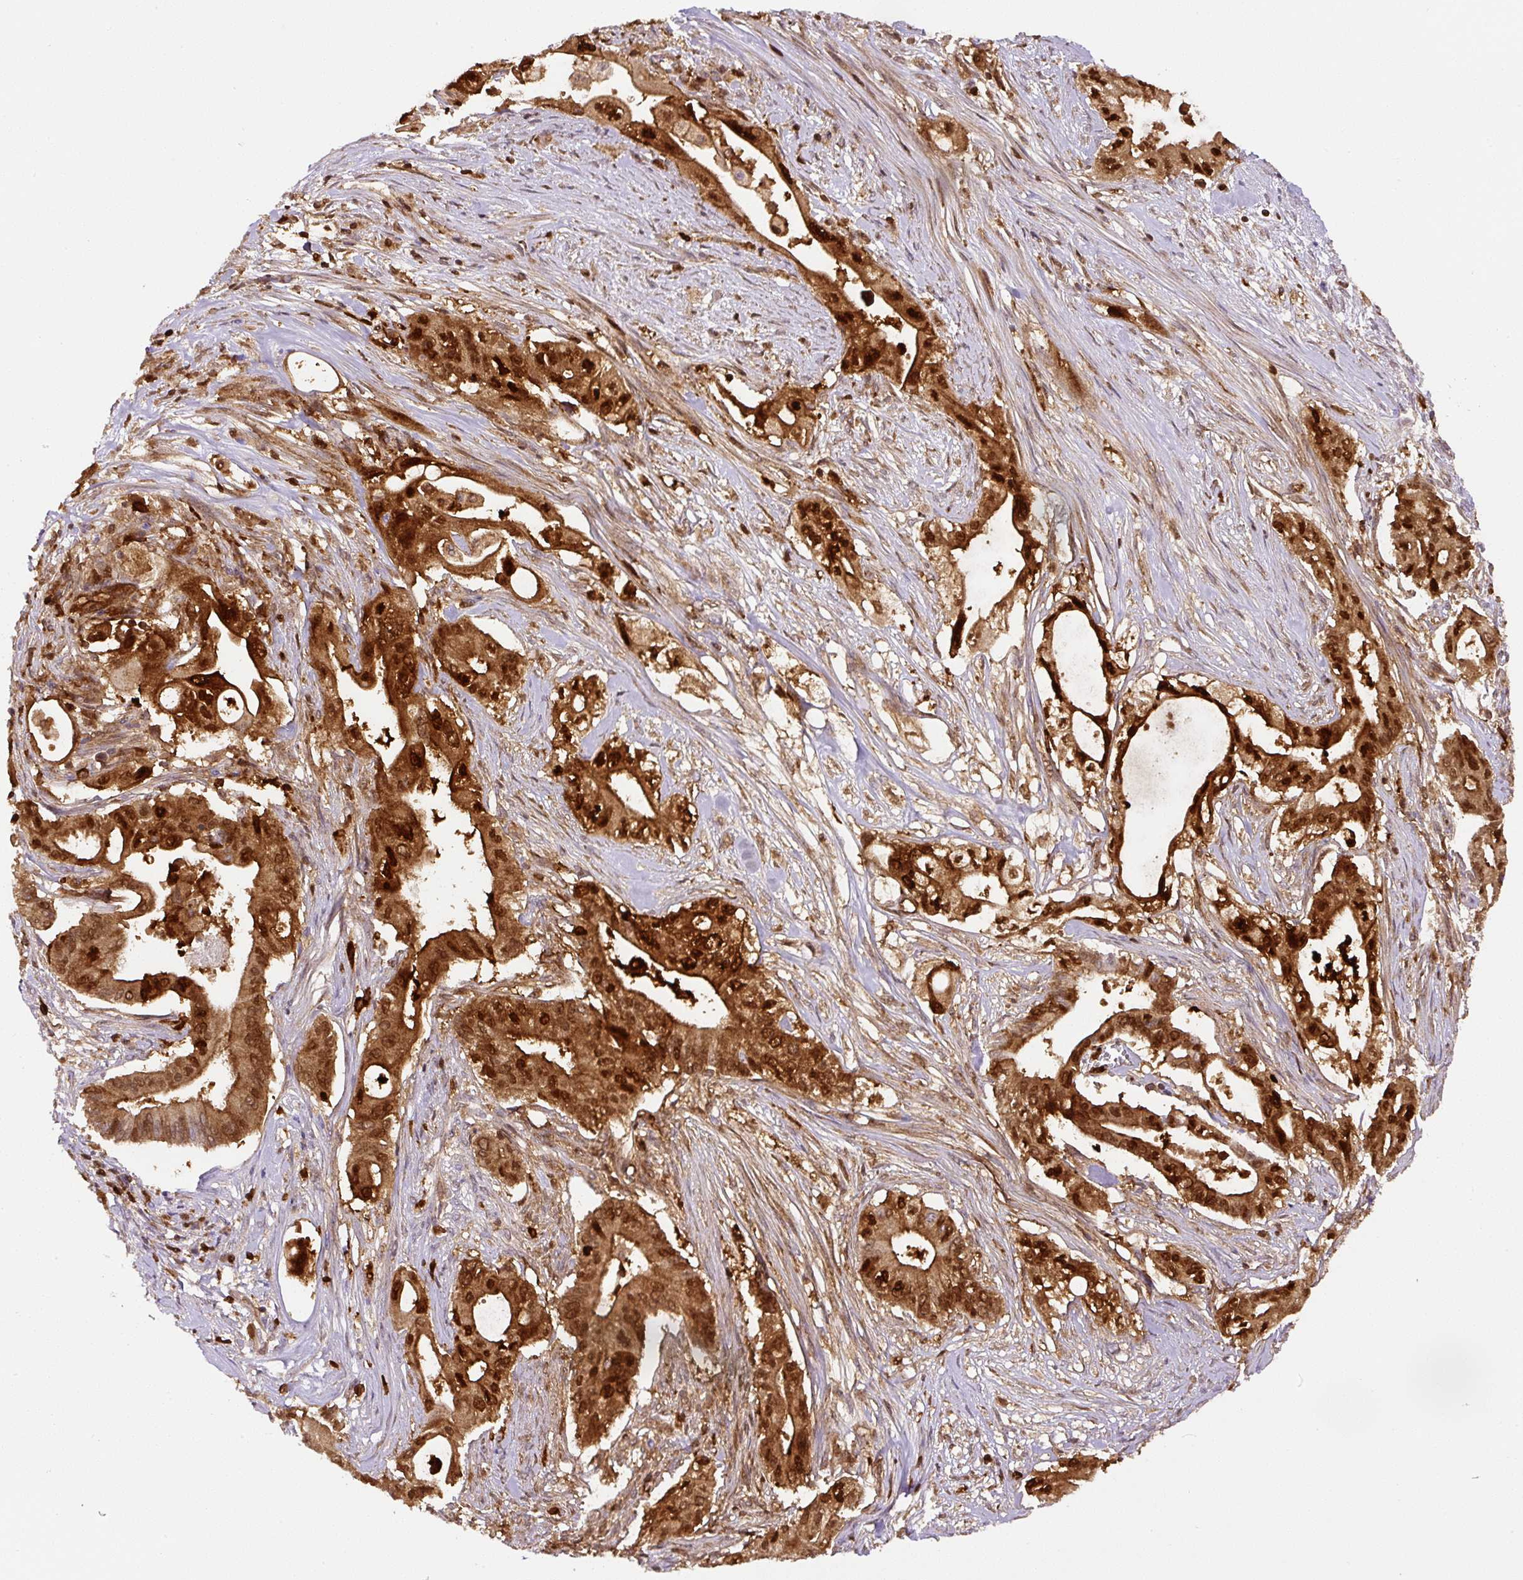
{"staining": {"intensity": "moderate", "quantity": ">75%", "location": "cytoplasmic/membranous,nuclear"}, "tissue": "pancreatic cancer", "cell_type": "Tumor cells", "image_type": "cancer", "snomed": [{"axis": "morphology", "description": "Adenocarcinoma, NOS"}, {"axis": "topography", "description": "Pancreas"}], "caption": "Brown immunohistochemical staining in pancreatic cancer (adenocarcinoma) reveals moderate cytoplasmic/membranous and nuclear positivity in approximately >75% of tumor cells. (DAB (3,3'-diaminobenzidine) IHC with brightfield microscopy, high magnification).", "gene": "ANXA1", "patient": {"sex": "female", "age": 68}}